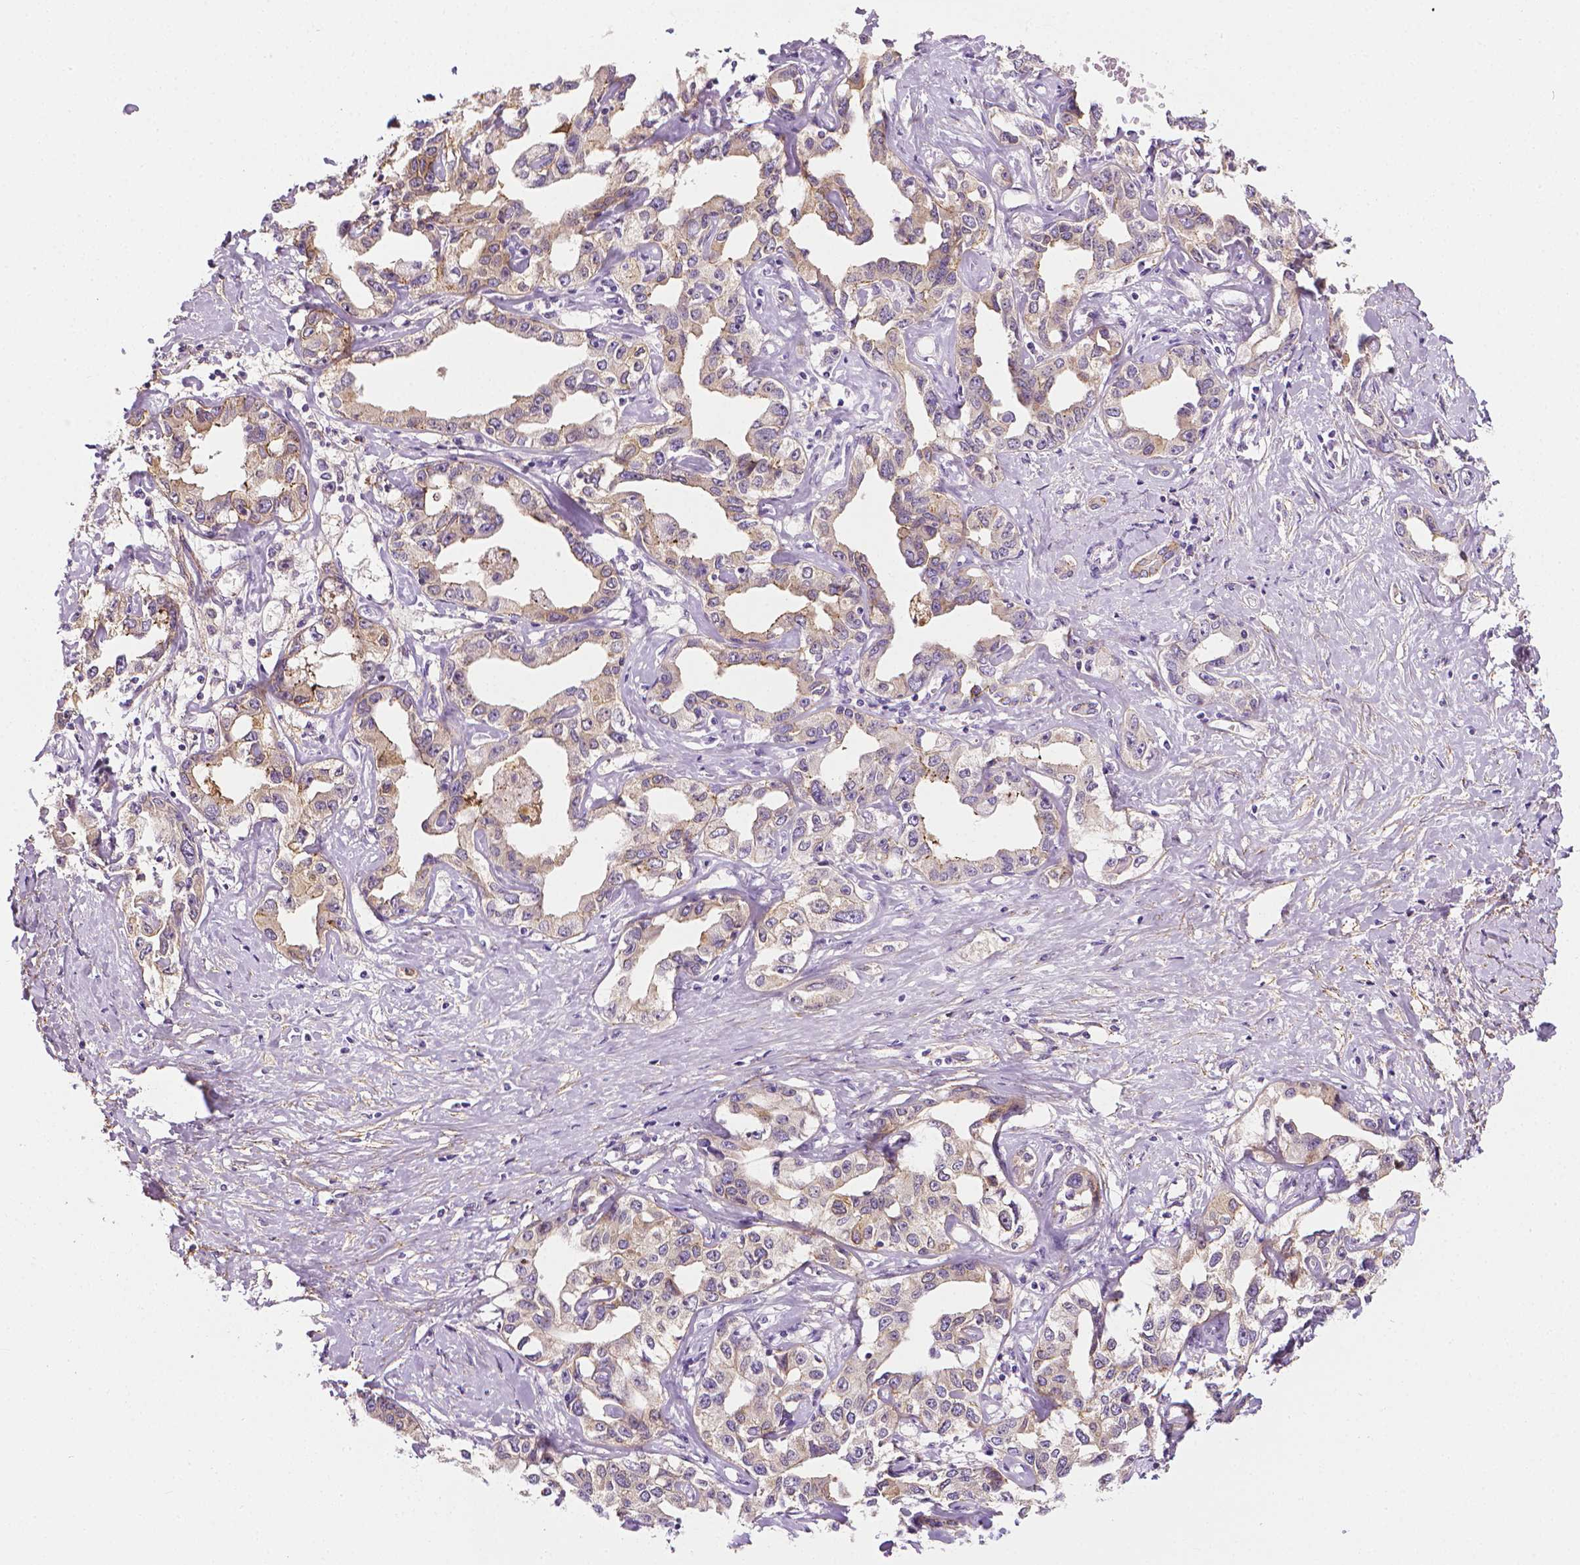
{"staining": {"intensity": "weak", "quantity": "<25%", "location": "cytoplasmic/membranous"}, "tissue": "liver cancer", "cell_type": "Tumor cells", "image_type": "cancer", "snomed": [{"axis": "morphology", "description": "Cholangiocarcinoma"}, {"axis": "topography", "description": "Liver"}], "caption": "Immunohistochemistry (IHC) photomicrograph of neoplastic tissue: liver cancer stained with DAB shows no significant protein positivity in tumor cells.", "gene": "MCOLN3", "patient": {"sex": "male", "age": 59}}